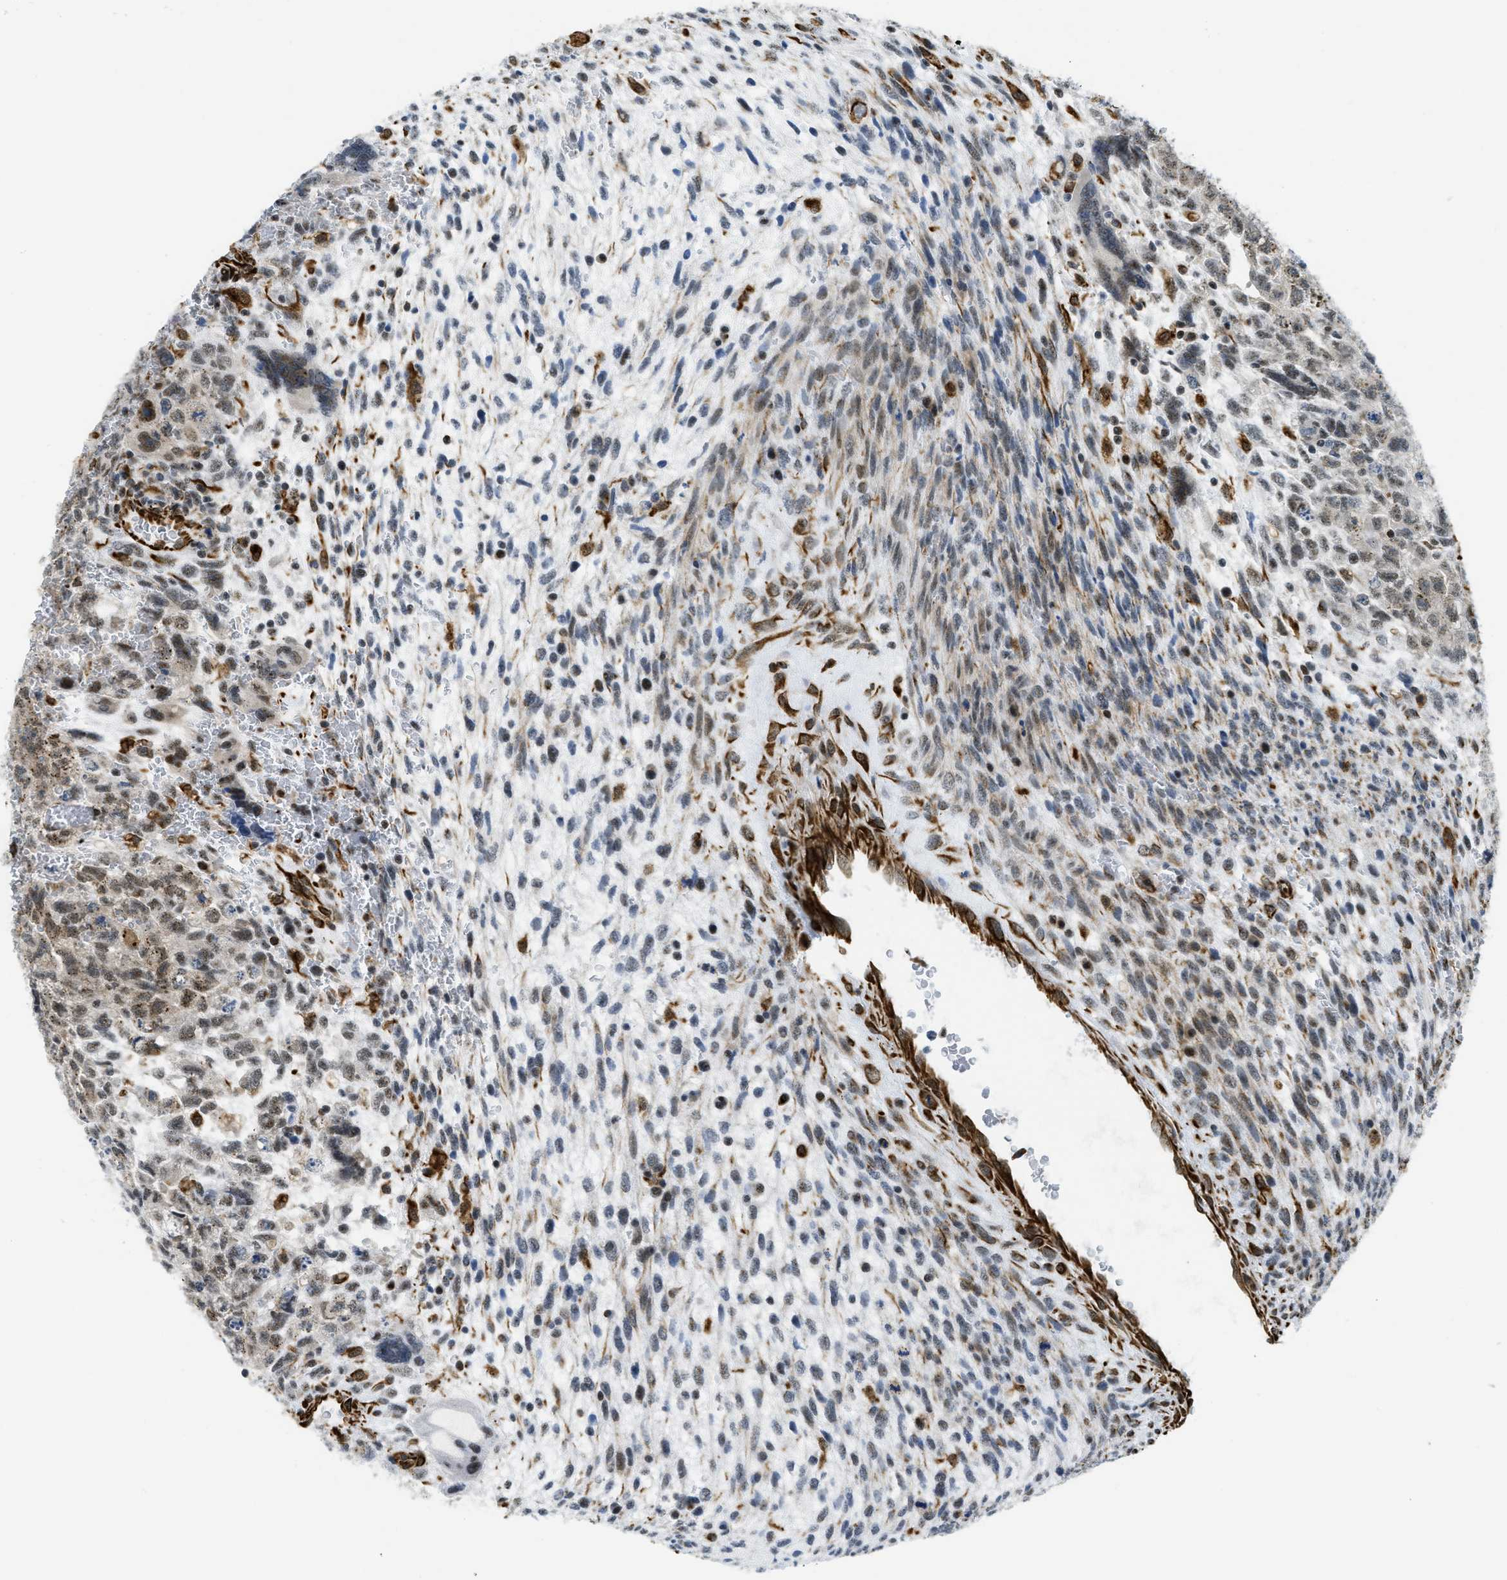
{"staining": {"intensity": "weak", "quantity": "25%-75%", "location": "nuclear"}, "tissue": "testis cancer", "cell_type": "Tumor cells", "image_type": "cancer", "snomed": [{"axis": "morphology", "description": "Carcinoma, Embryonal, NOS"}, {"axis": "topography", "description": "Testis"}], "caption": "Immunohistochemistry (IHC) staining of embryonal carcinoma (testis), which demonstrates low levels of weak nuclear staining in about 25%-75% of tumor cells indicating weak nuclear protein positivity. The staining was performed using DAB (brown) for protein detection and nuclei were counterstained in hematoxylin (blue).", "gene": "LRRC8B", "patient": {"sex": "male", "age": 28}}